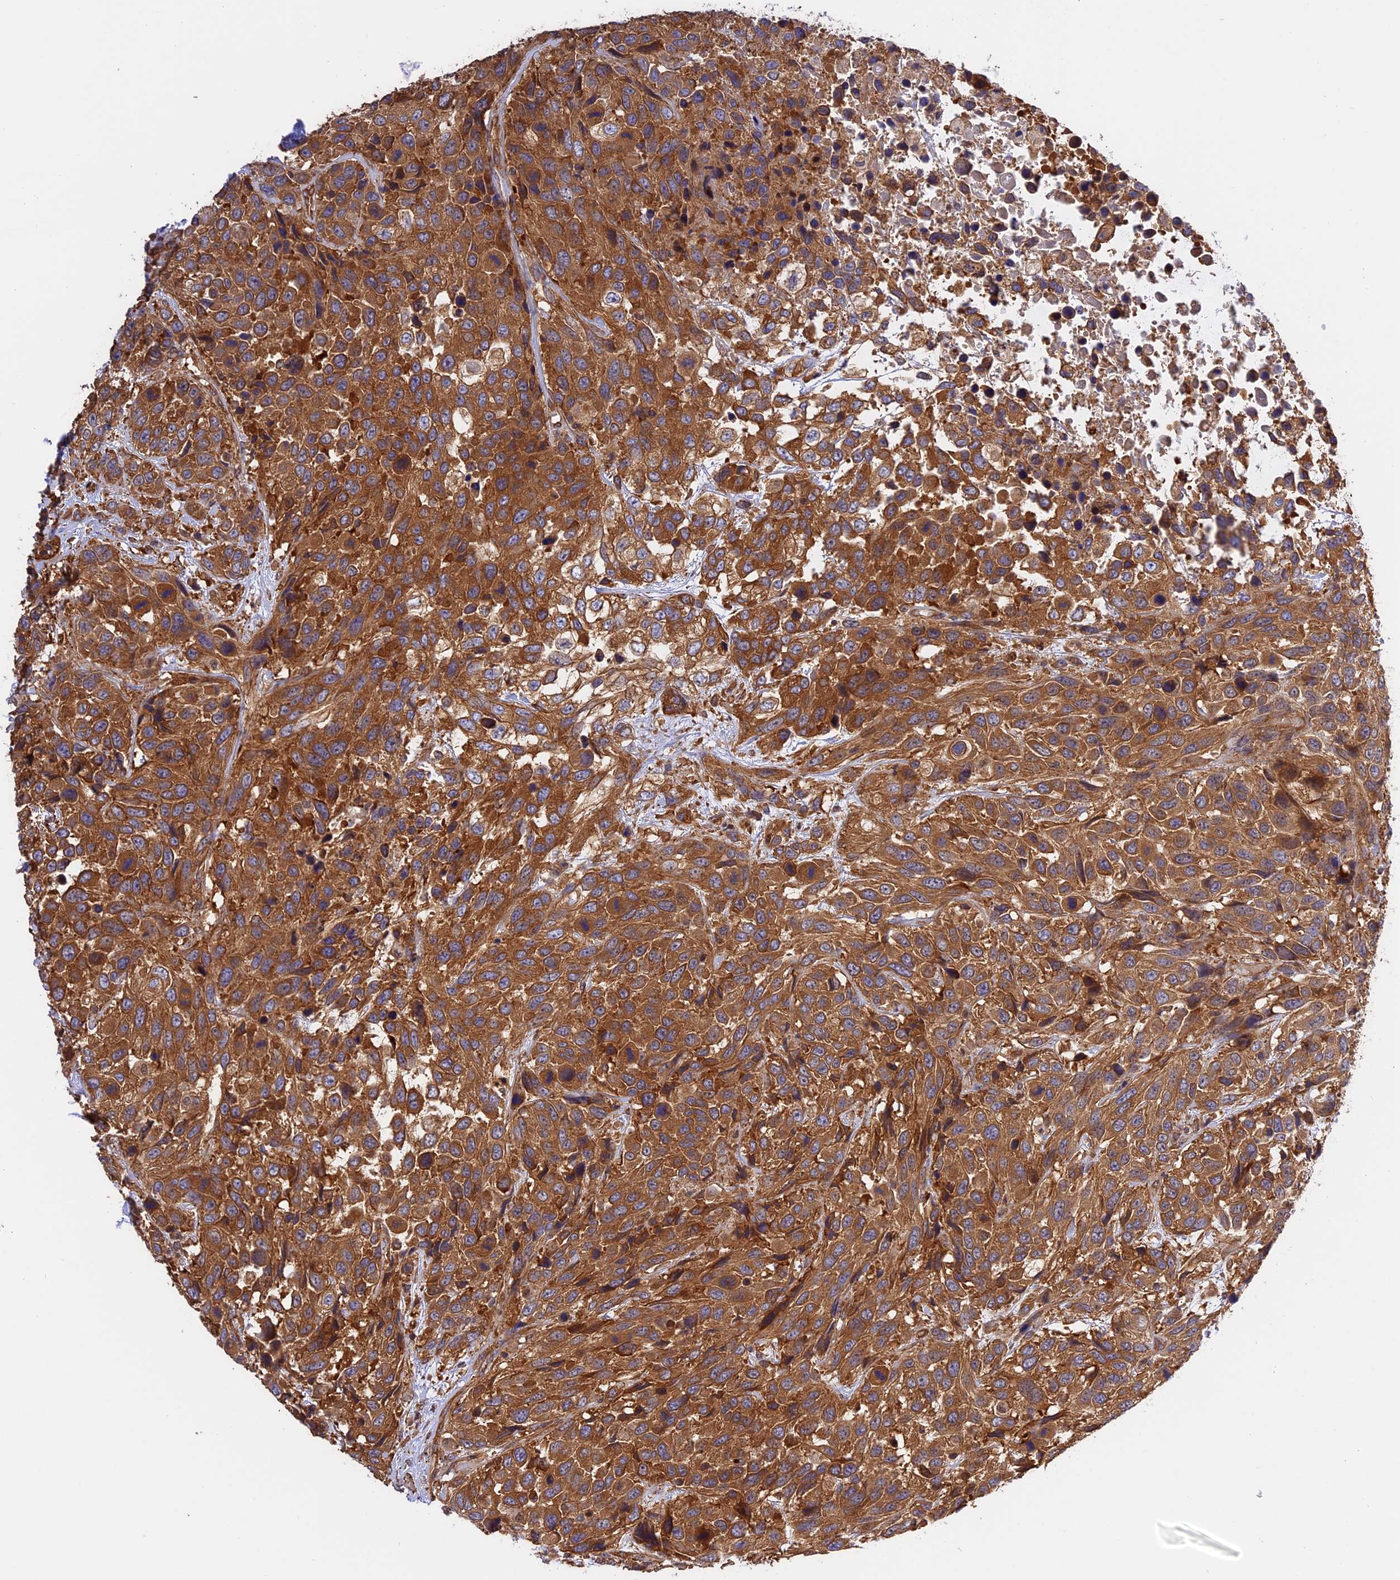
{"staining": {"intensity": "strong", "quantity": ">75%", "location": "cytoplasmic/membranous"}, "tissue": "urothelial cancer", "cell_type": "Tumor cells", "image_type": "cancer", "snomed": [{"axis": "morphology", "description": "Urothelial carcinoma, High grade"}, {"axis": "topography", "description": "Urinary bladder"}], "caption": "The immunohistochemical stain labels strong cytoplasmic/membranous staining in tumor cells of high-grade urothelial carcinoma tissue.", "gene": "C5orf22", "patient": {"sex": "female", "age": 70}}